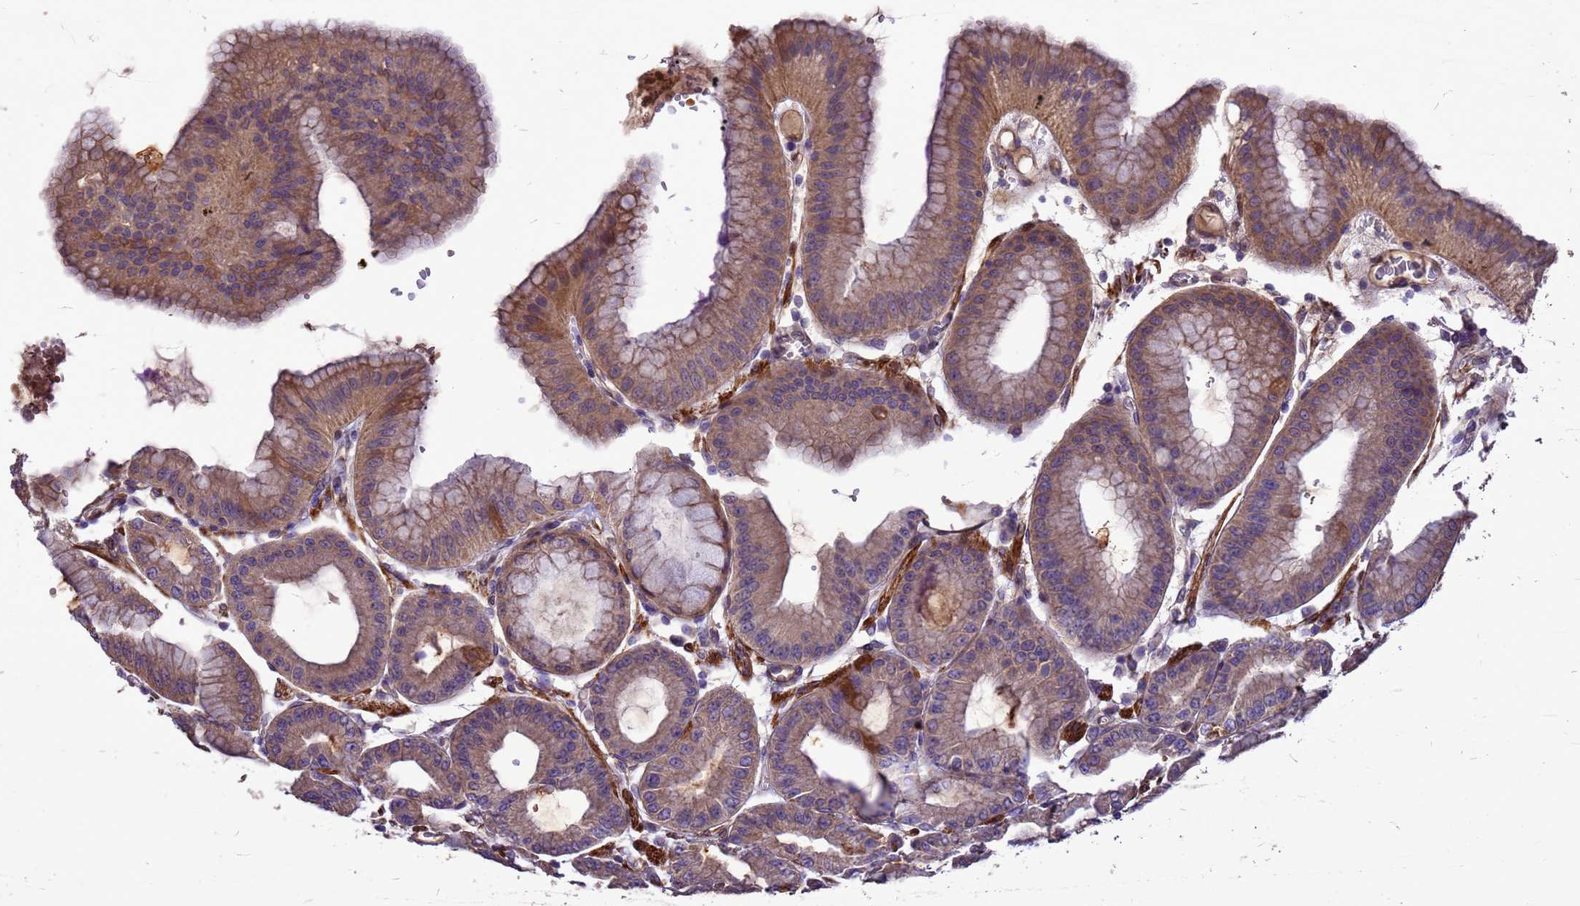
{"staining": {"intensity": "strong", "quantity": "25%-75%", "location": "cytoplasmic/membranous,nuclear"}, "tissue": "stomach", "cell_type": "Glandular cells", "image_type": "normal", "snomed": [{"axis": "morphology", "description": "Normal tissue, NOS"}, {"axis": "topography", "description": "Stomach, lower"}], "caption": "High-power microscopy captured an immunohistochemistry (IHC) histopathology image of unremarkable stomach, revealing strong cytoplasmic/membranous,nuclear expression in approximately 25%-75% of glandular cells. Immunohistochemistry stains the protein of interest in brown and the nuclei are stained blue.", "gene": "RSPRY1", "patient": {"sex": "male", "age": 71}}